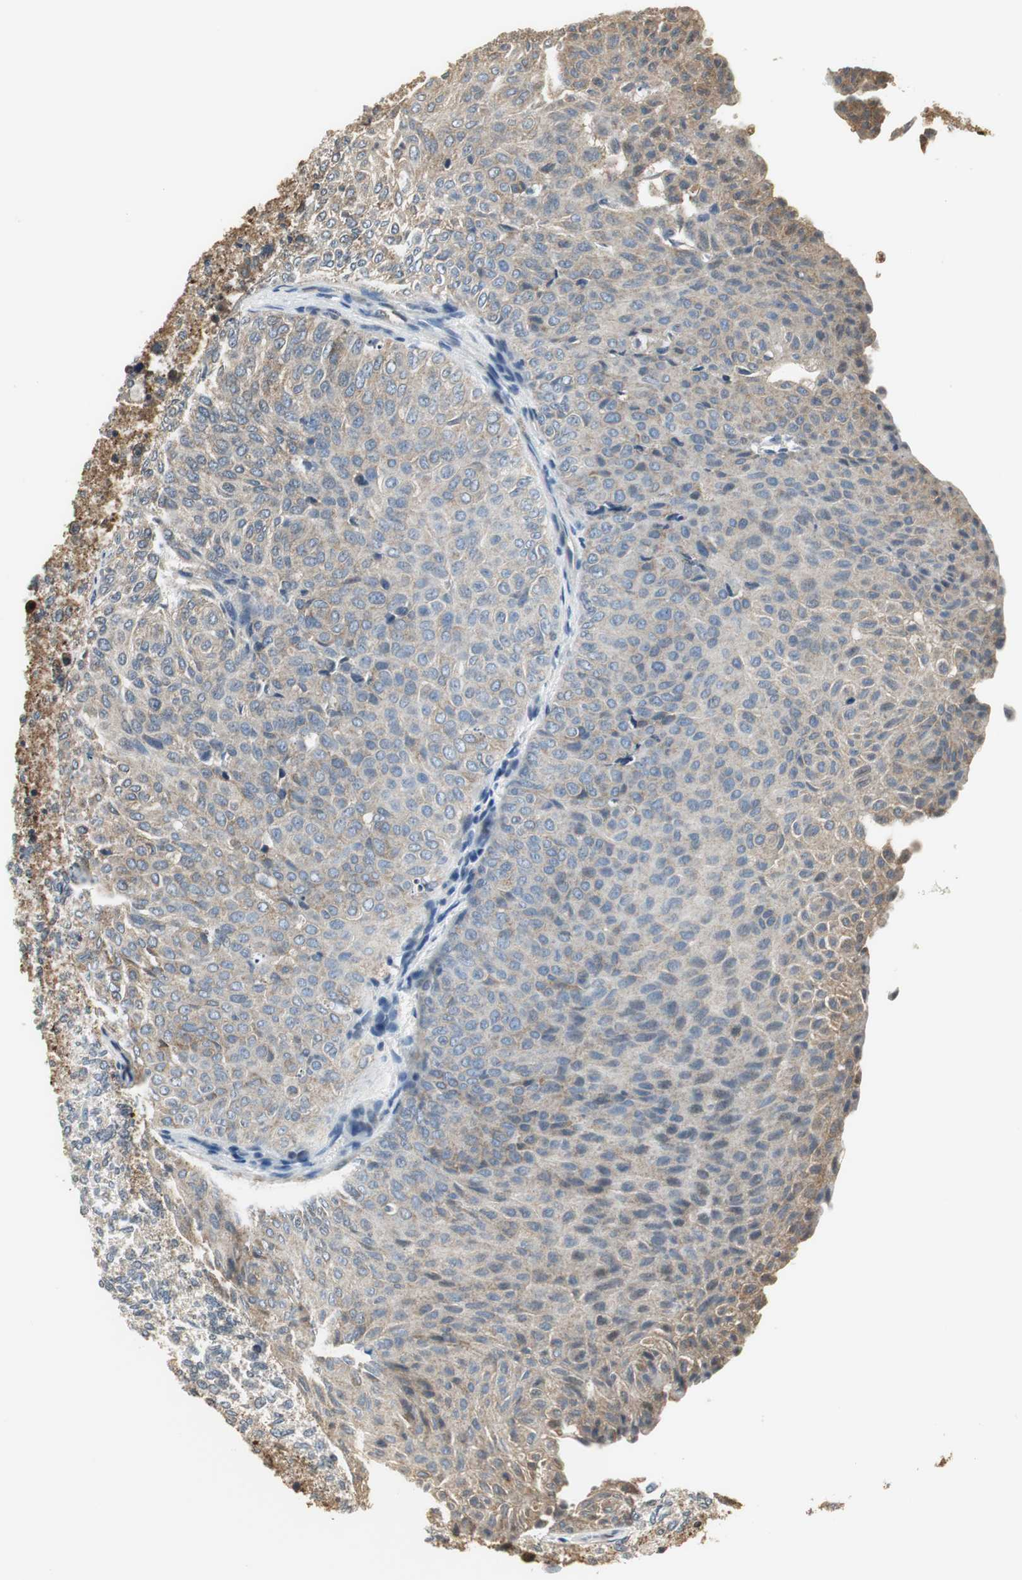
{"staining": {"intensity": "weak", "quantity": "25%-75%", "location": "cytoplasmic/membranous"}, "tissue": "urothelial cancer", "cell_type": "Tumor cells", "image_type": "cancer", "snomed": [{"axis": "morphology", "description": "Urothelial carcinoma, Low grade"}, {"axis": "topography", "description": "Urinary bladder"}], "caption": "IHC of urothelial cancer demonstrates low levels of weak cytoplasmic/membranous positivity in approximately 25%-75% of tumor cells.", "gene": "CCT5", "patient": {"sex": "male", "age": 78}}